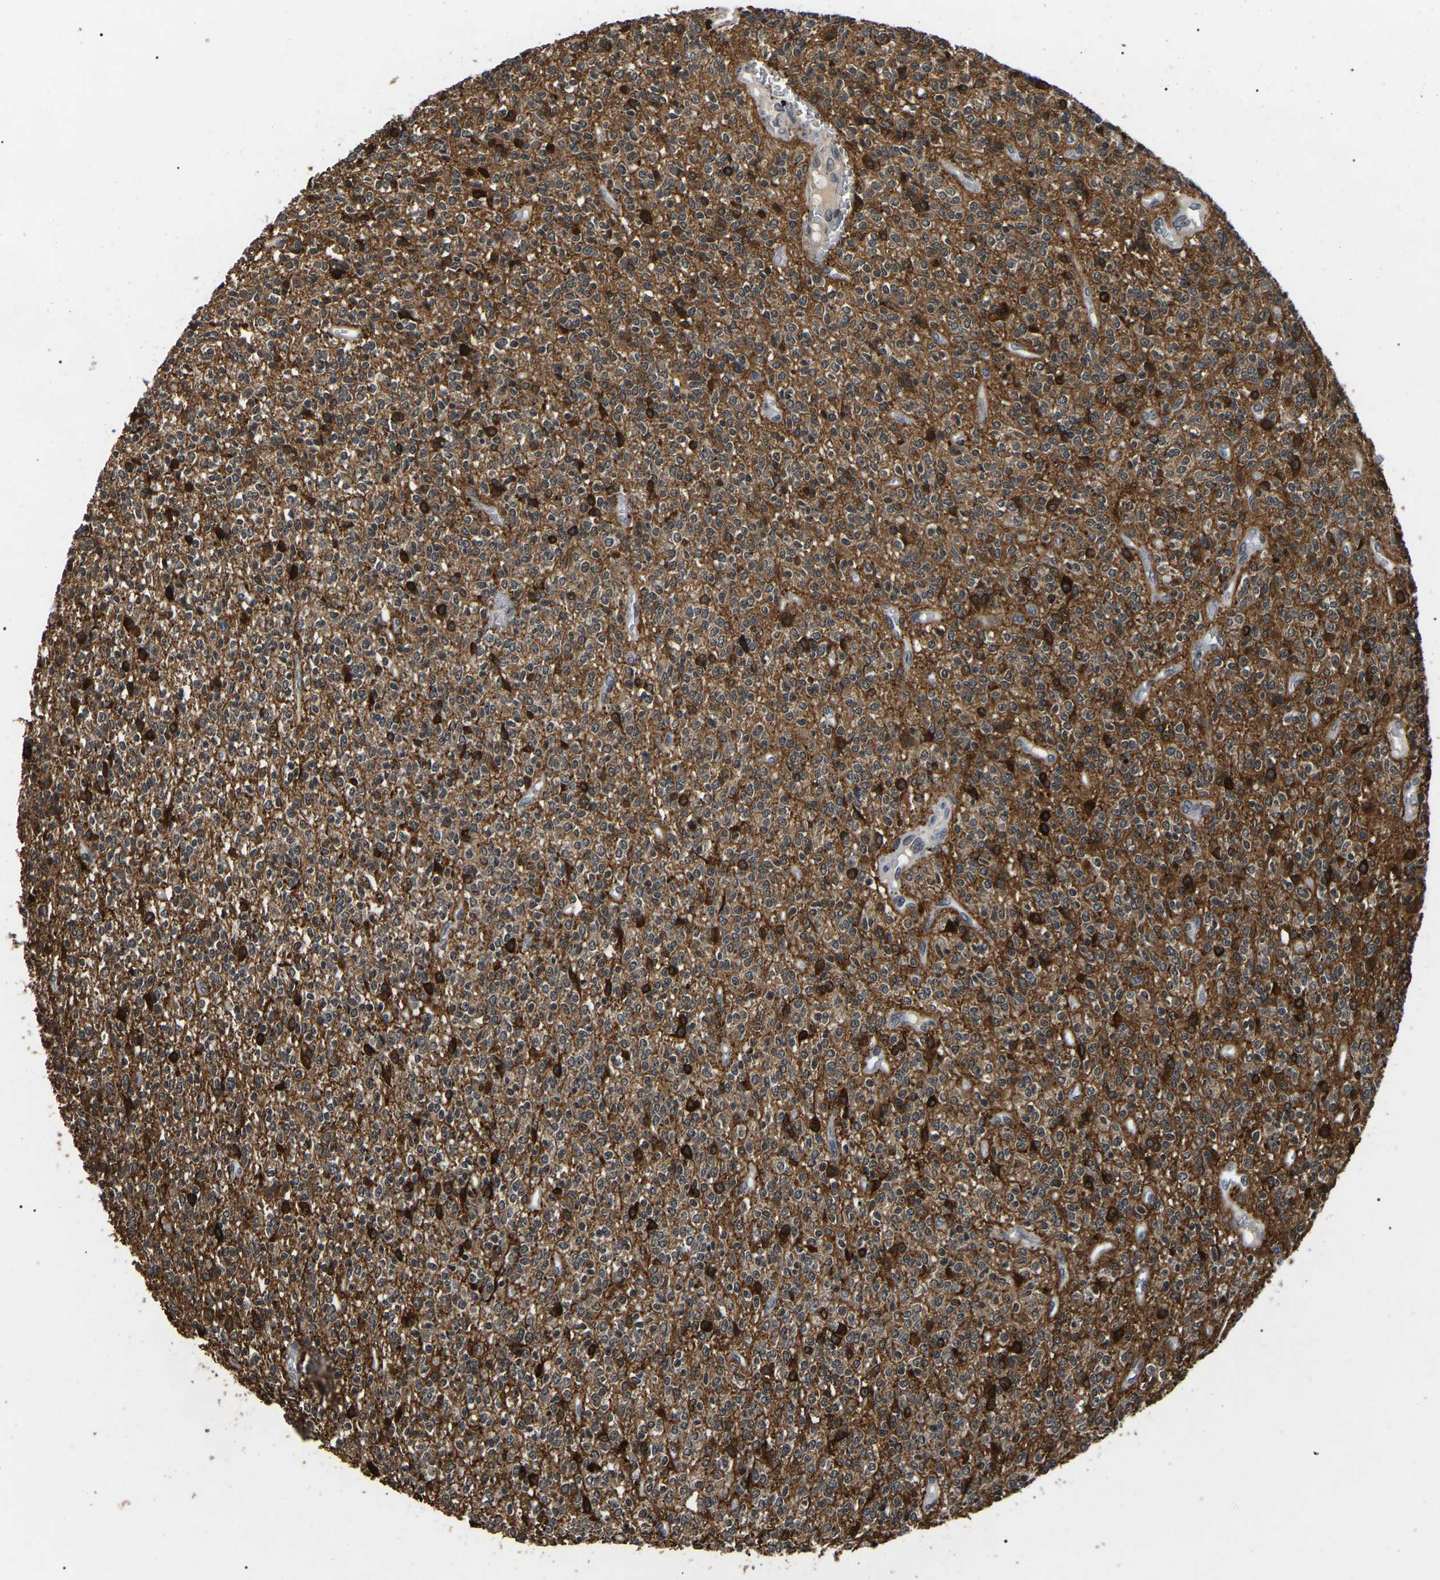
{"staining": {"intensity": "strong", "quantity": "25%-75%", "location": "cytoplasmic/membranous"}, "tissue": "glioma", "cell_type": "Tumor cells", "image_type": "cancer", "snomed": [{"axis": "morphology", "description": "Glioma, malignant, High grade"}, {"axis": "topography", "description": "Brain"}], "caption": "This photomicrograph reveals immunohistochemistry (IHC) staining of glioma, with high strong cytoplasmic/membranous positivity in approximately 25%-75% of tumor cells.", "gene": "PPM1E", "patient": {"sex": "male", "age": 34}}